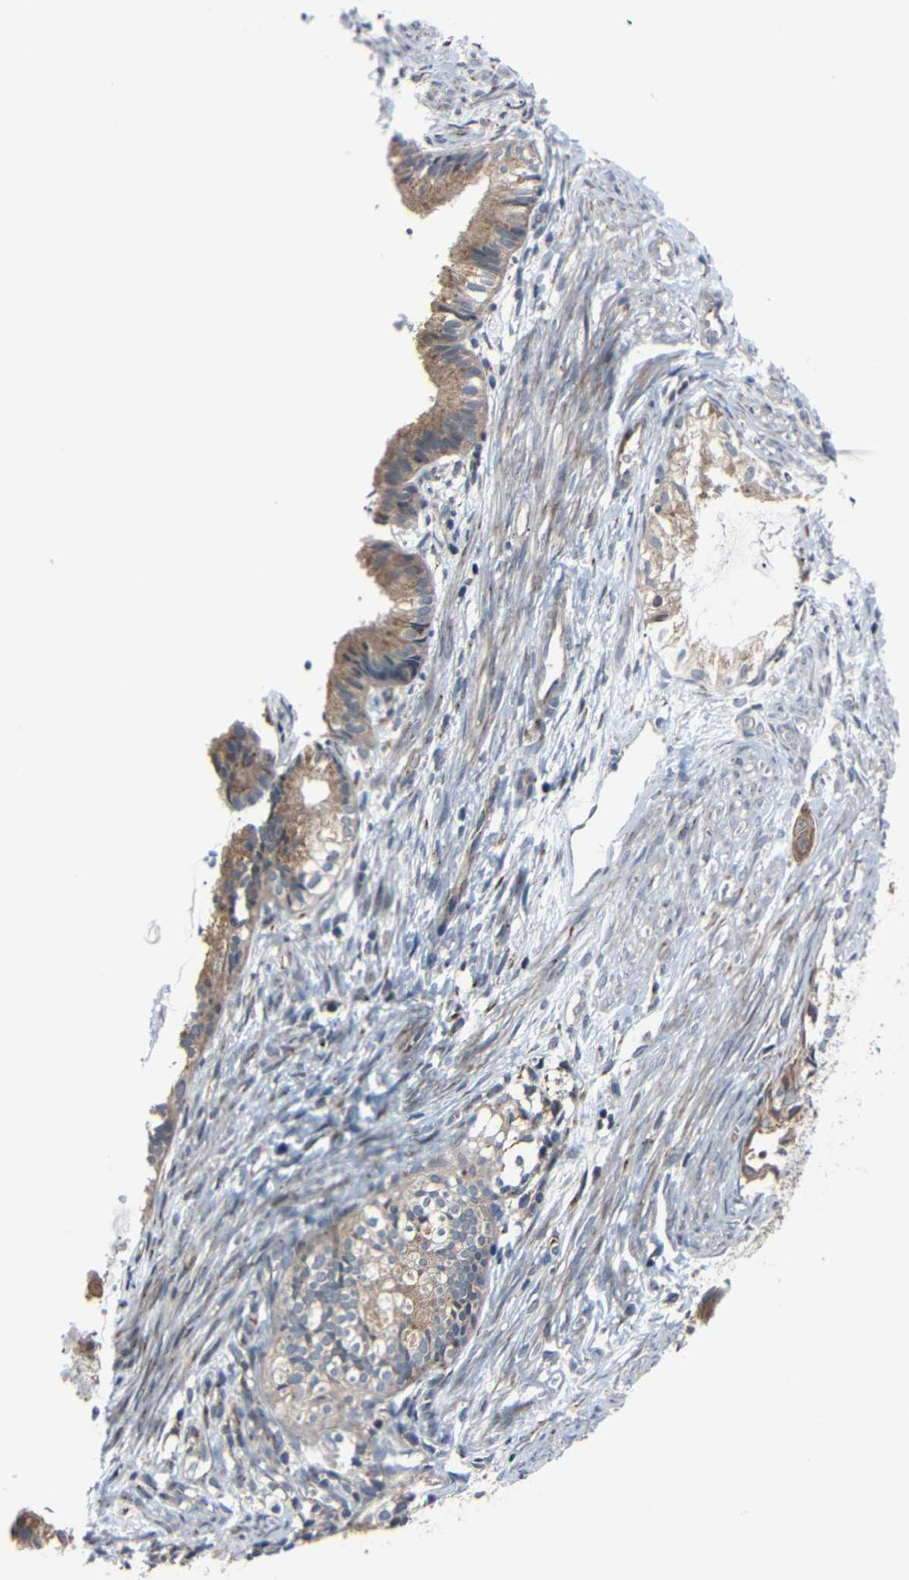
{"staining": {"intensity": "weak", "quantity": ">75%", "location": "cytoplasmic/membranous"}, "tissue": "cervical cancer", "cell_type": "Tumor cells", "image_type": "cancer", "snomed": [{"axis": "morphology", "description": "Normal tissue, NOS"}, {"axis": "morphology", "description": "Adenocarcinoma, NOS"}, {"axis": "topography", "description": "Cervix"}, {"axis": "topography", "description": "Endometrium"}], "caption": "Adenocarcinoma (cervical) tissue demonstrates weak cytoplasmic/membranous positivity in about >75% of tumor cells, visualized by immunohistochemistry.", "gene": "AKAP9", "patient": {"sex": "female", "age": 86}}